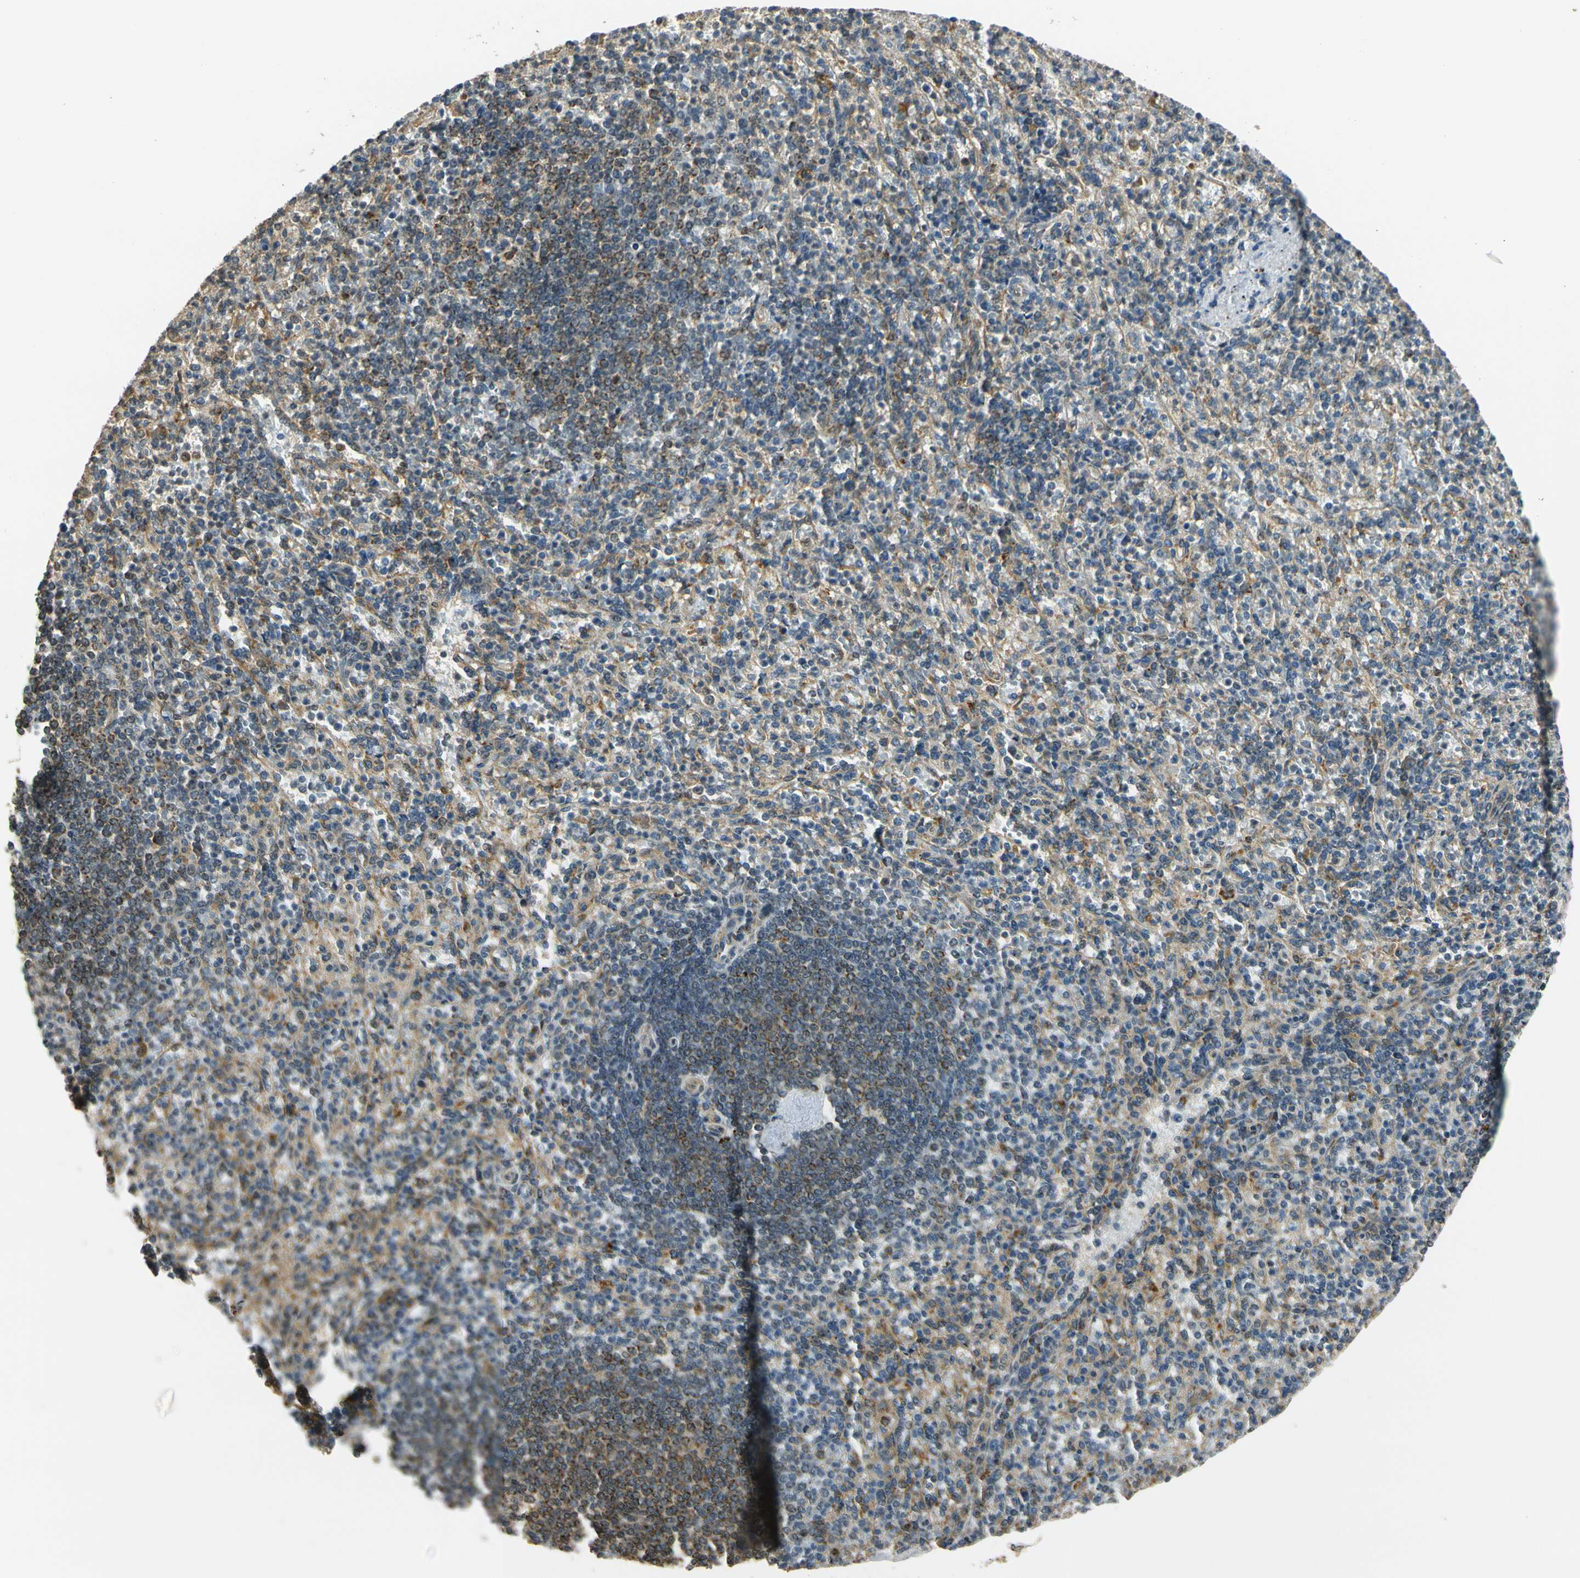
{"staining": {"intensity": "moderate", "quantity": "<25%", "location": "cytoplasmic/membranous"}, "tissue": "spleen", "cell_type": "Cells in red pulp", "image_type": "normal", "snomed": [{"axis": "morphology", "description": "Normal tissue, NOS"}, {"axis": "topography", "description": "Spleen"}], "caption": "Normal spleen demonstrates moderate cytoplasmic/membranous expression in approximately <25% of cells in red pulp.", "gene": "LAMTOR1", "patient": {"sex": "female", "age": 74}}